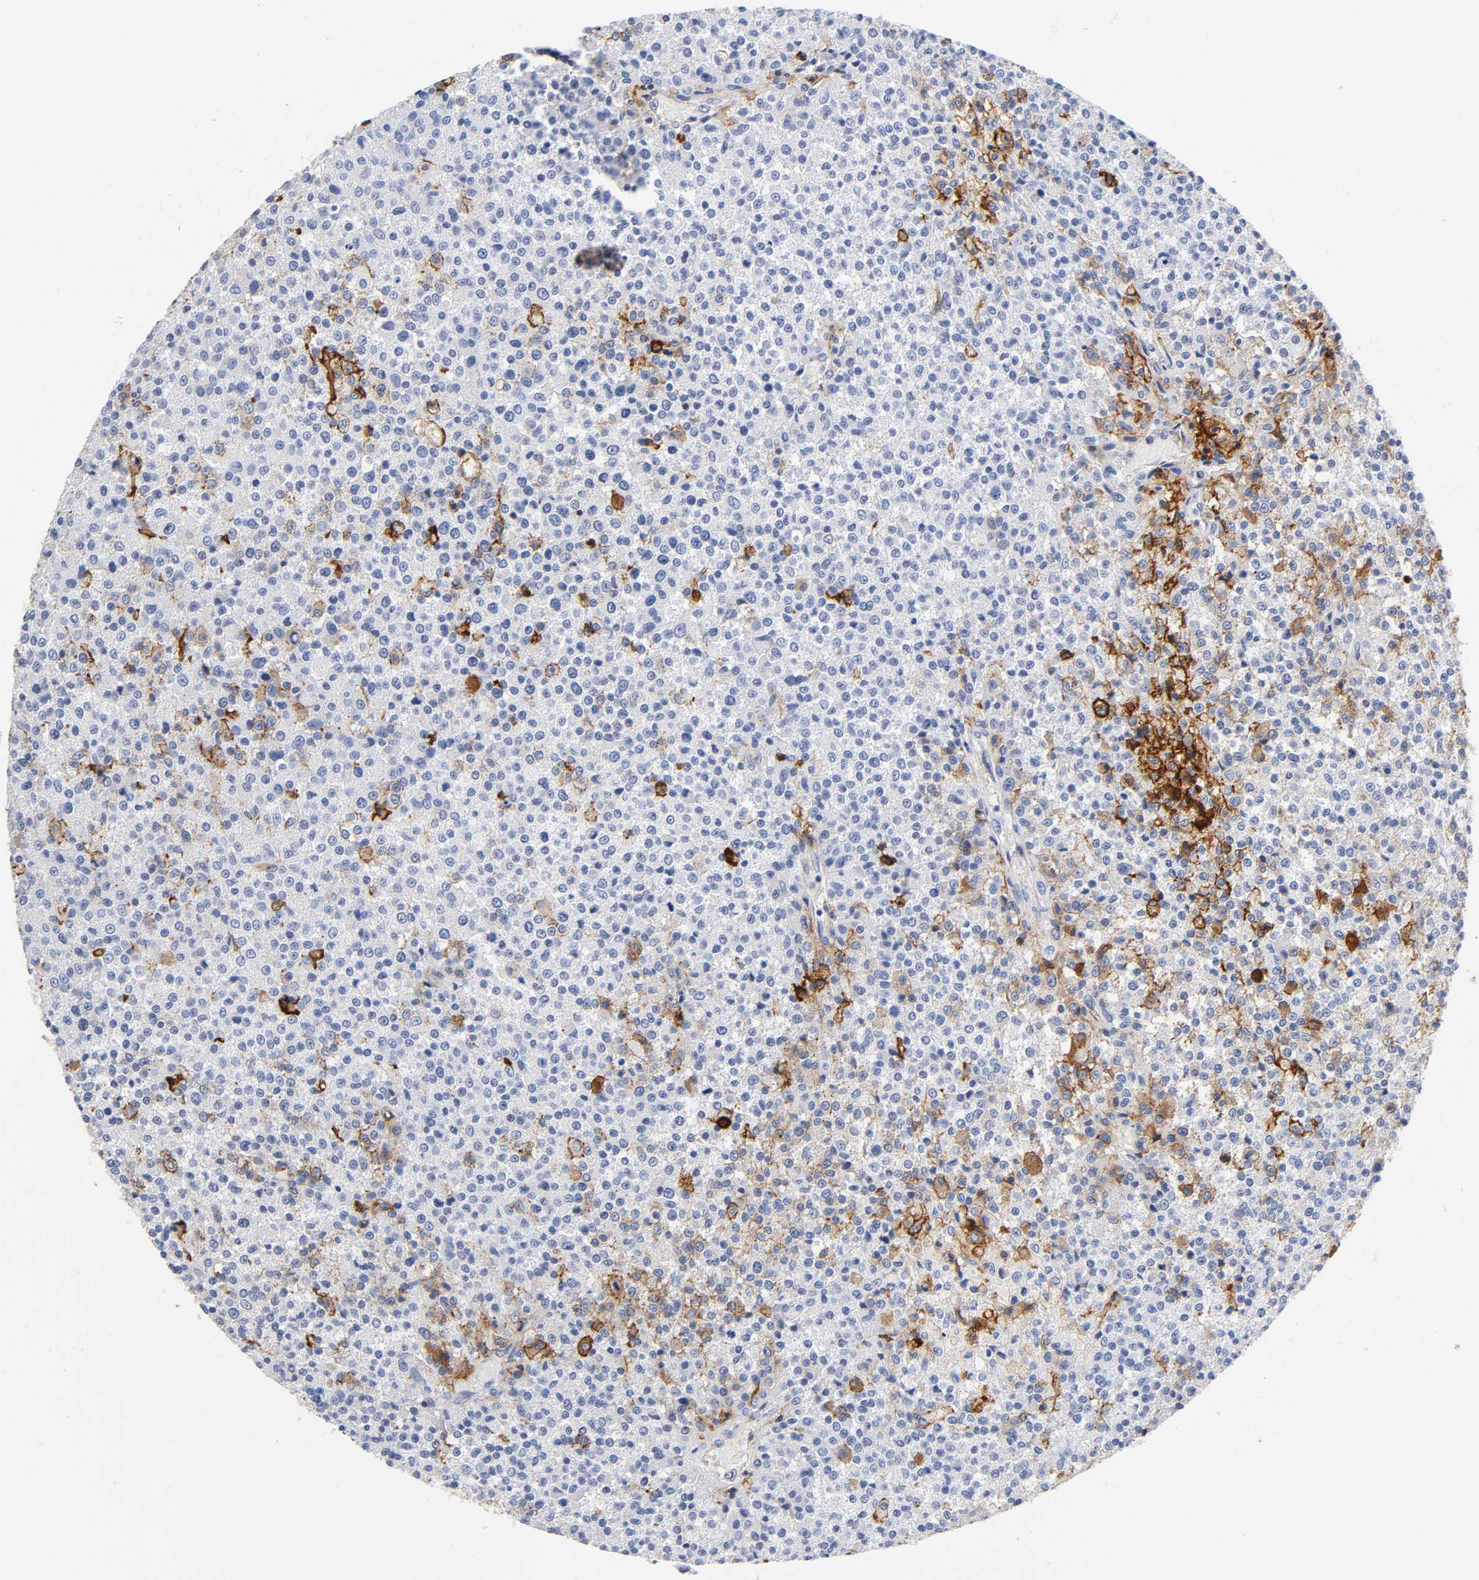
{"staining": {"intensity": "moderate", "quantity": "<25%", "location": "cytoplasmic/membranous"}, "tissue": "testis cancer", "cell_type": "Tumor cells", "image_type": "cancer", "snomed": [{"axis": "morphology", "description": "Seminoma, NOS"}, {"axis": "topography", "description": "Testis"}], "caption": "IHC of testis cancer (seminoma) exhibits low levels of moderate cytoplasmic/membranous positivity in approximately <25% of tumor cells.", "gene": "ICAM1", "patient": {"sex": "male", "age": 59}}